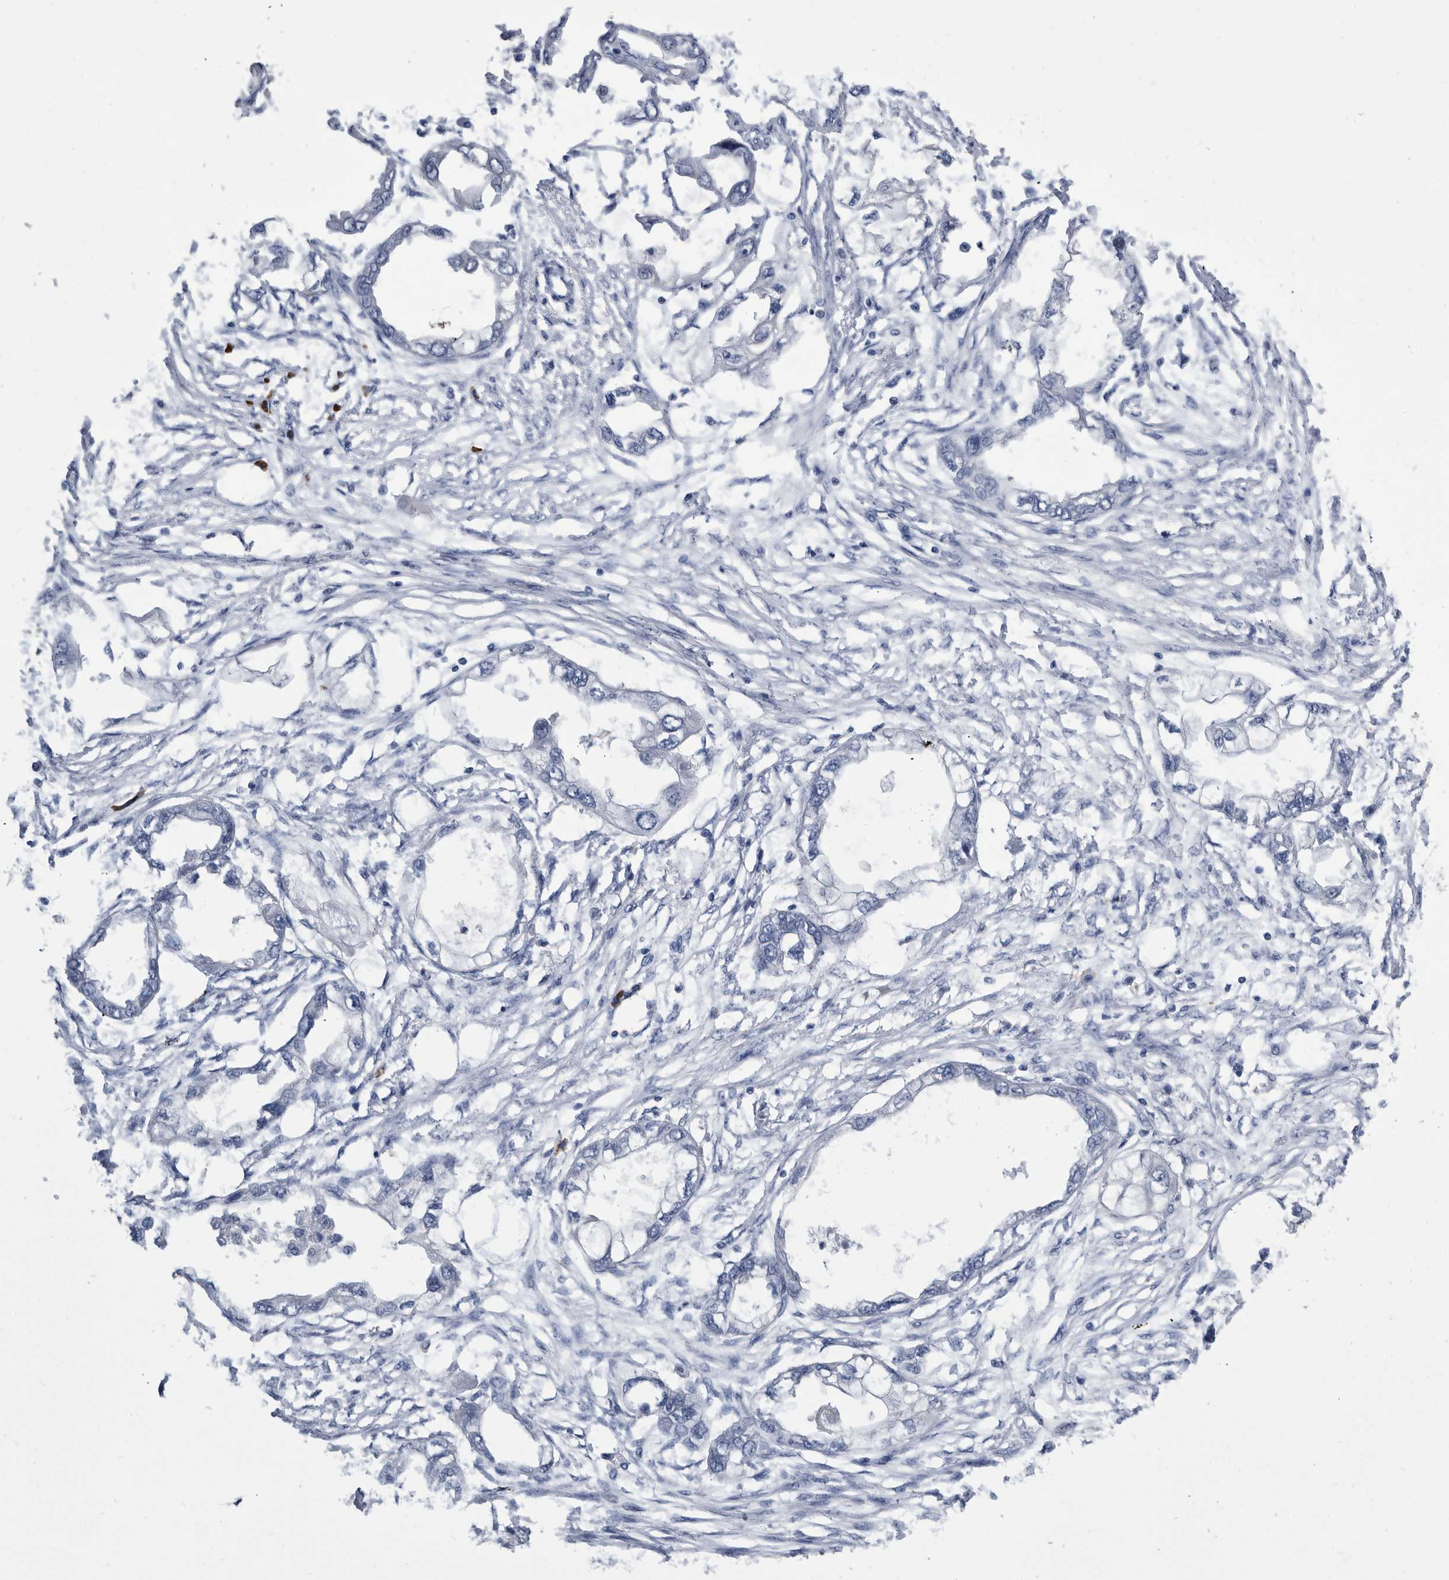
{"staining": {"intensity": "negative", "quantity": "none", "location": "none"}, "tissue": "endometrial cancer", "cell_type": "Tumor cells", "image_type": "cancer", "snomed": [{"axis": "morphology", "description": "Adenocarcinoma, NOS"}, {"axis": "morphology", "description": "Adenocarcinoma, metastatic, NOS"}, {"axis": "topography", "description": "Adipose tissue"}, {"axis": "topography", "description": "Endometrium"}], "caption": "This is a histopathology image of IHC staining of endometrial adenocarcinoma, which shows no expression in tumor cells.", "gene": "BTBD6", "patient": {"sex": "female", "age": 67}}